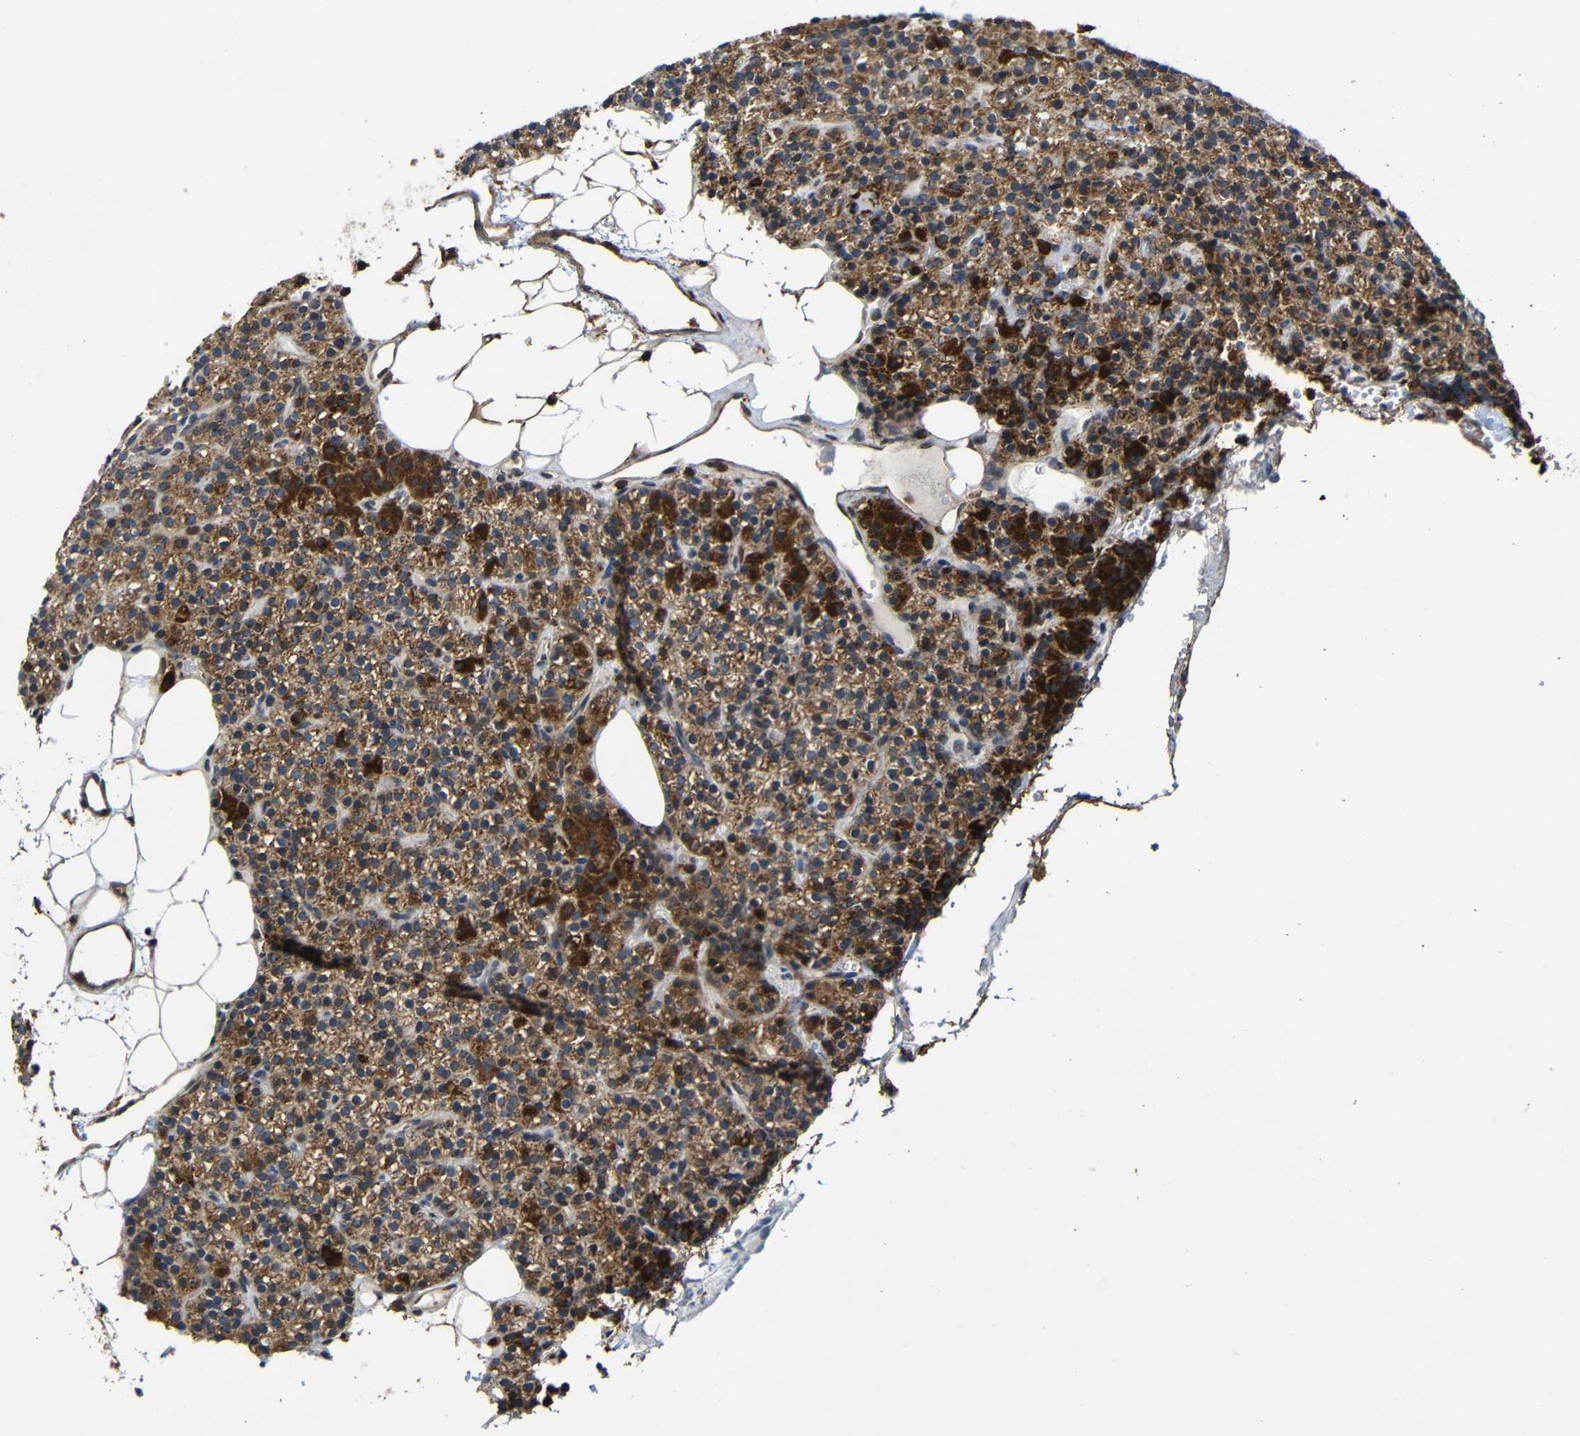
{"staining": {"intensity": "strong", "quantity": ">75%", "location": "cytoplasmic/membranous"}, "tissue": "parathyroid gland", "cell_type": "Glandular cells", "image_type": "normal", "snomed": [{"axis": "morphology", "description": "Normal tissue, NOS"}, {"axis": "morphology", "description": "Hyperplasia, NOS"}, {"axis": "topography", "description": "Parathyroid gland"}], "caption": "Parathyroid gland stained with DAB (3,3'-diaminobenzidine) immunohistochemistry reveals high levels of strong cytoplasmic/membranous staining in about >75% of glandular cells. The staining is performed using DAB brown chromogen to label protein expression. The nuclei are counter-stained blue using hematoxylin.", "gene": "C1GALT1", "patient": {"sex": "male", "age": 44}}